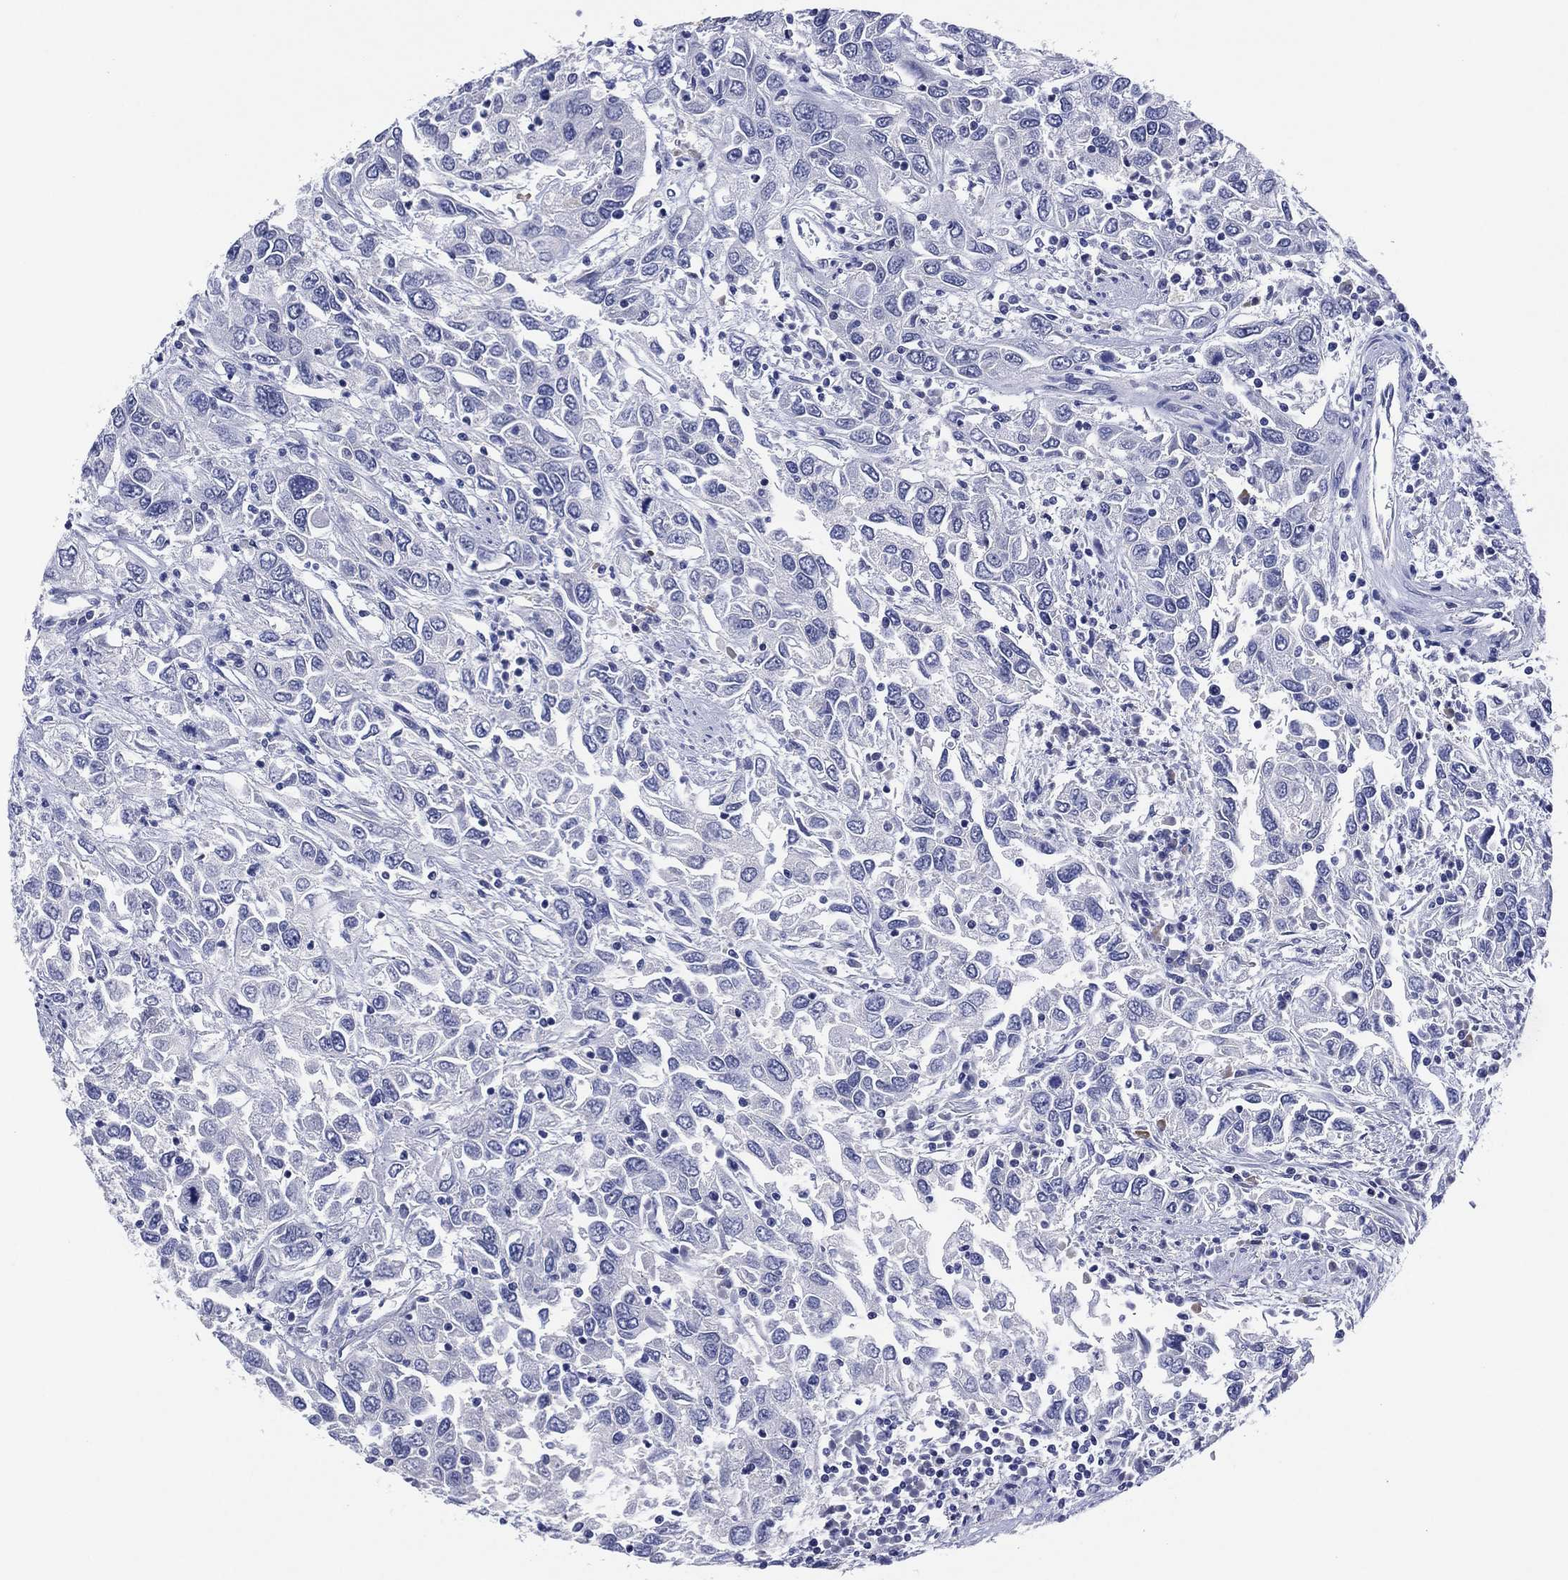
{"staining": {"intensity": "negative", "quantity": "none", "location": "none"}, "tissue": "urothelial cancer", "cell_type": "Tumor cells", "image_type": "cancer", "snomed": [{"axis": "morphology", "description": "Urothelial carcinoma, High grade"}, {"axis": "topography", "description": "Urinary bladder"}], "caption": "Tumor cells show no significant protein expression in urothelial cancer. (DAB immunohistochemistry visualized using brightfield microscopy, high magnification).", "gene": "CLIP3", "patient": {"sex": "male", "age": 76}}